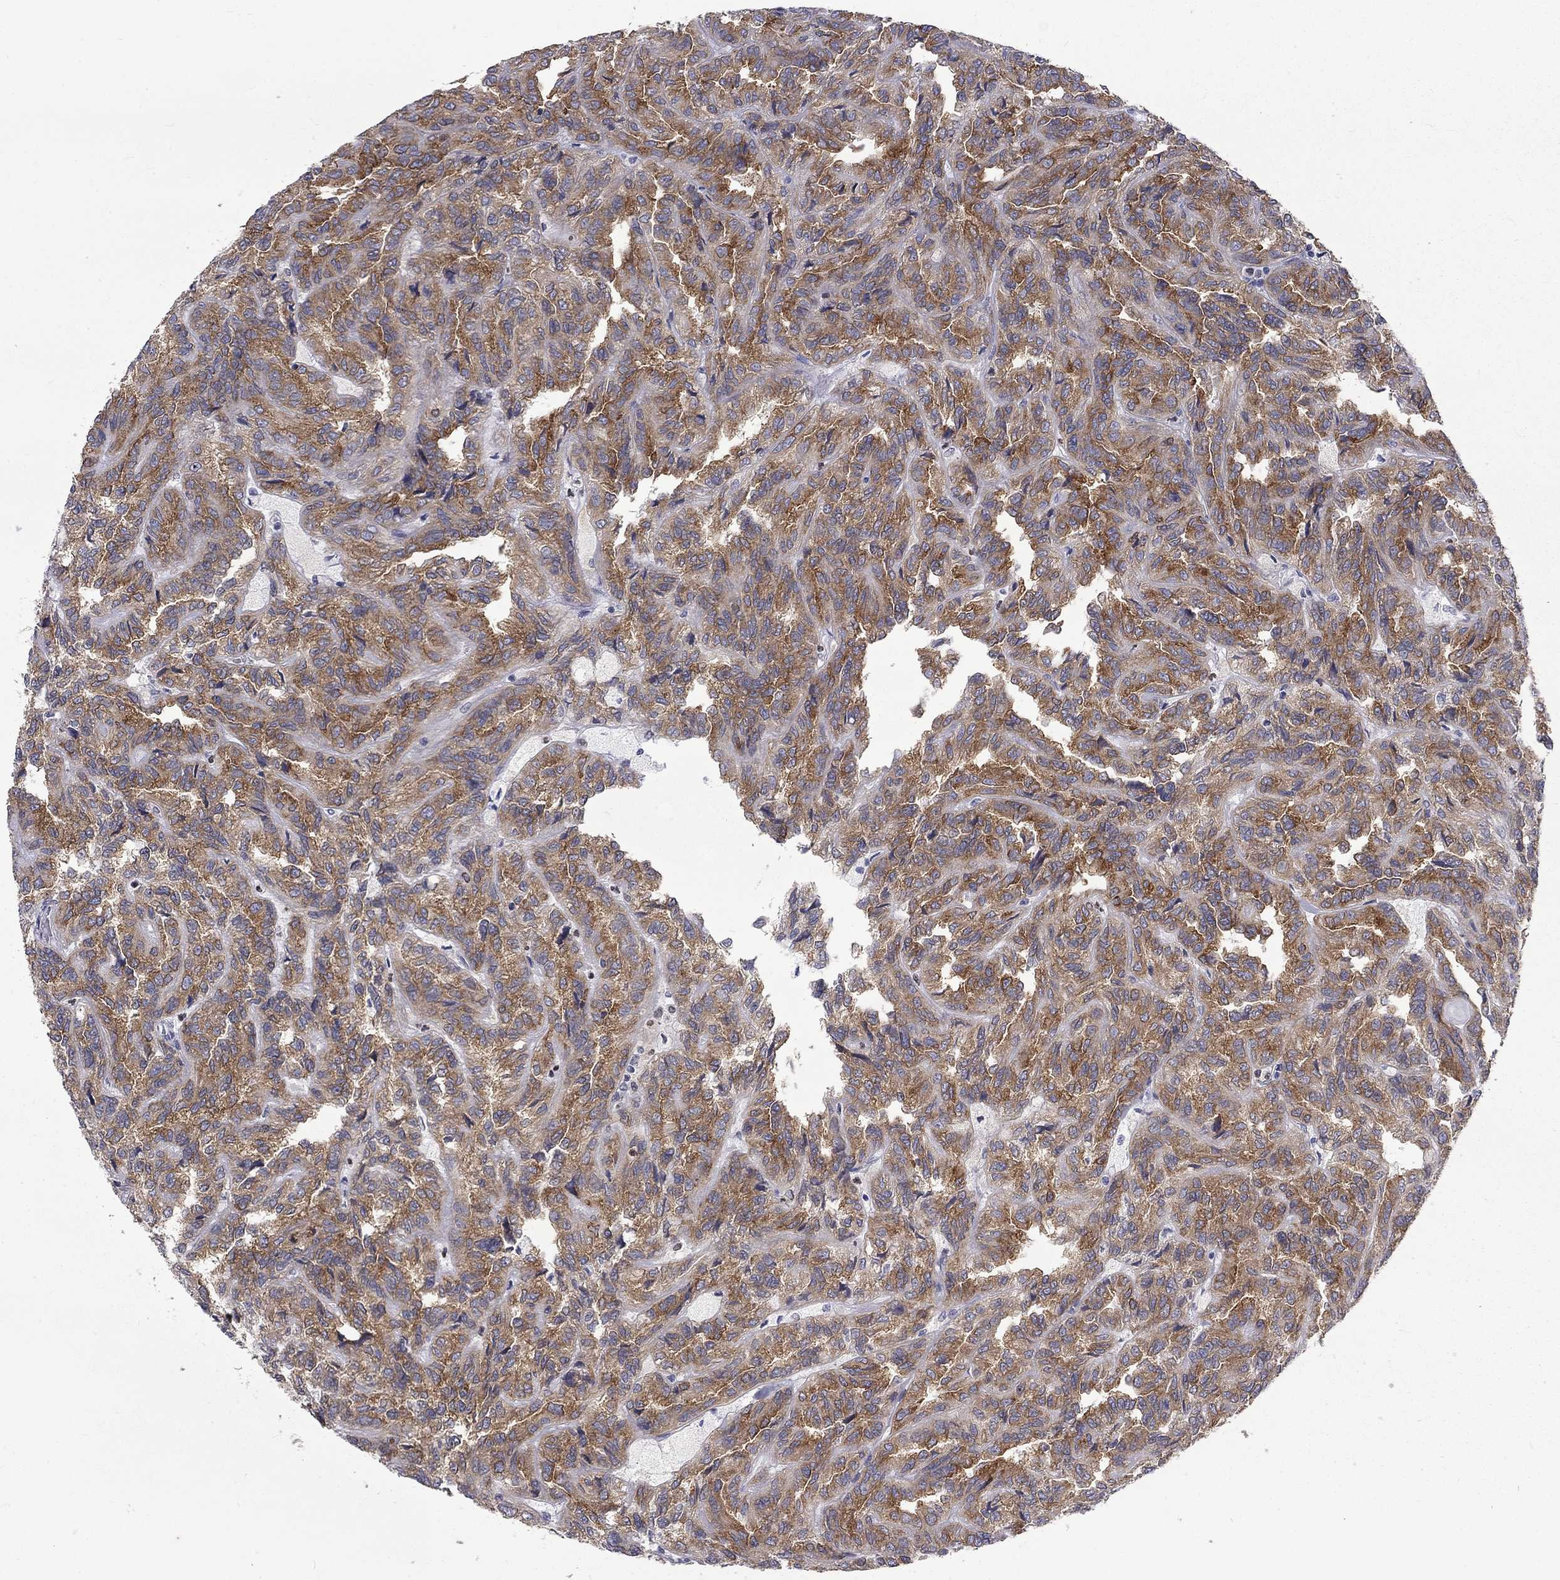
{"staining": {"intensity": "strong", "quantity": ">75%", "location": "cytoplasmic/membranous"}, "tissue": "renal cancer", "cell_type": "Tumor cells", "image_type": "cancer", "snomed": [{"axis": "morphology", "description": "Adenocarcinoma, NOS"}, {"axis": "topography", "description": "Kidney"}], "caption": "Renal cancer stained for a protein demonstrates strong cytoplasmic/membranous positivity in tumor cells. The staining was performed using DAB to visualize the protein expression in brown, while the nuclei were stained in blue with hematoxylin (Magnification: 20x).", "gene": "PABPC4", "patient": {"sex": "male", "age": 79}}